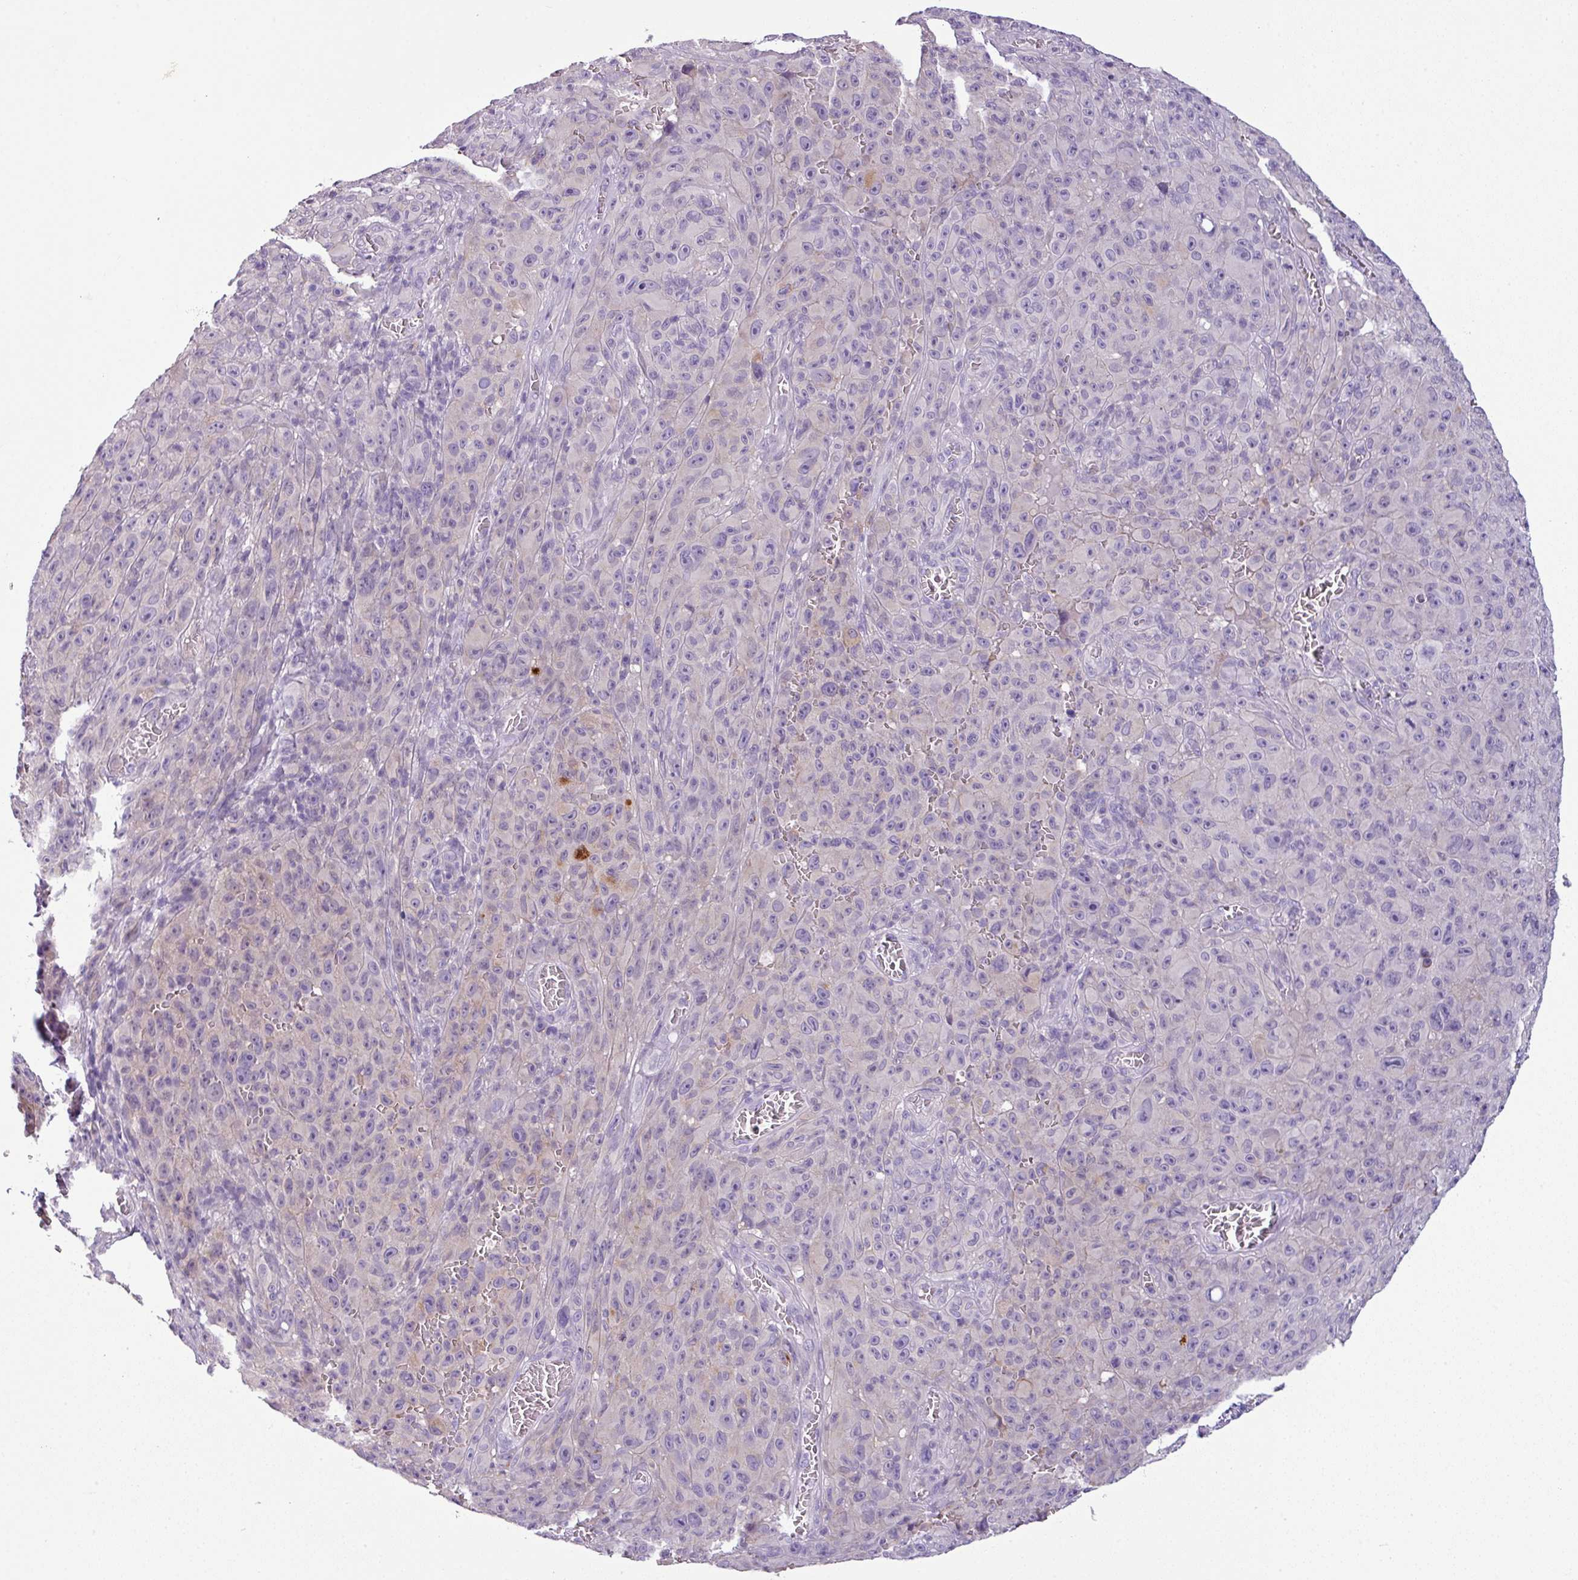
{"staining": {"intensity": "negative", "quantity": "none", "location": "none"}, "tissue": "melanoma", "cell_type": "Tumor cells", "image_type": "cancer", "snomed": [{"axis": "morphology", "description": "Malignant melanoma, NOS"}, {"axis": "topography", "description": "Skin"}], "caption": "This is a image of immunohistochemistry (IHC) staining of melanoma, which shows no positivity in tumor cells. (Stains: DAB (3,3'-diaminobenzidine) immunohistochemistry with hematoxylin counter stain, Microscopy: brightfield microscopy at high magnification).", "gene": "TMEM178B", "patient": {"sex": "female", "age": 82}}